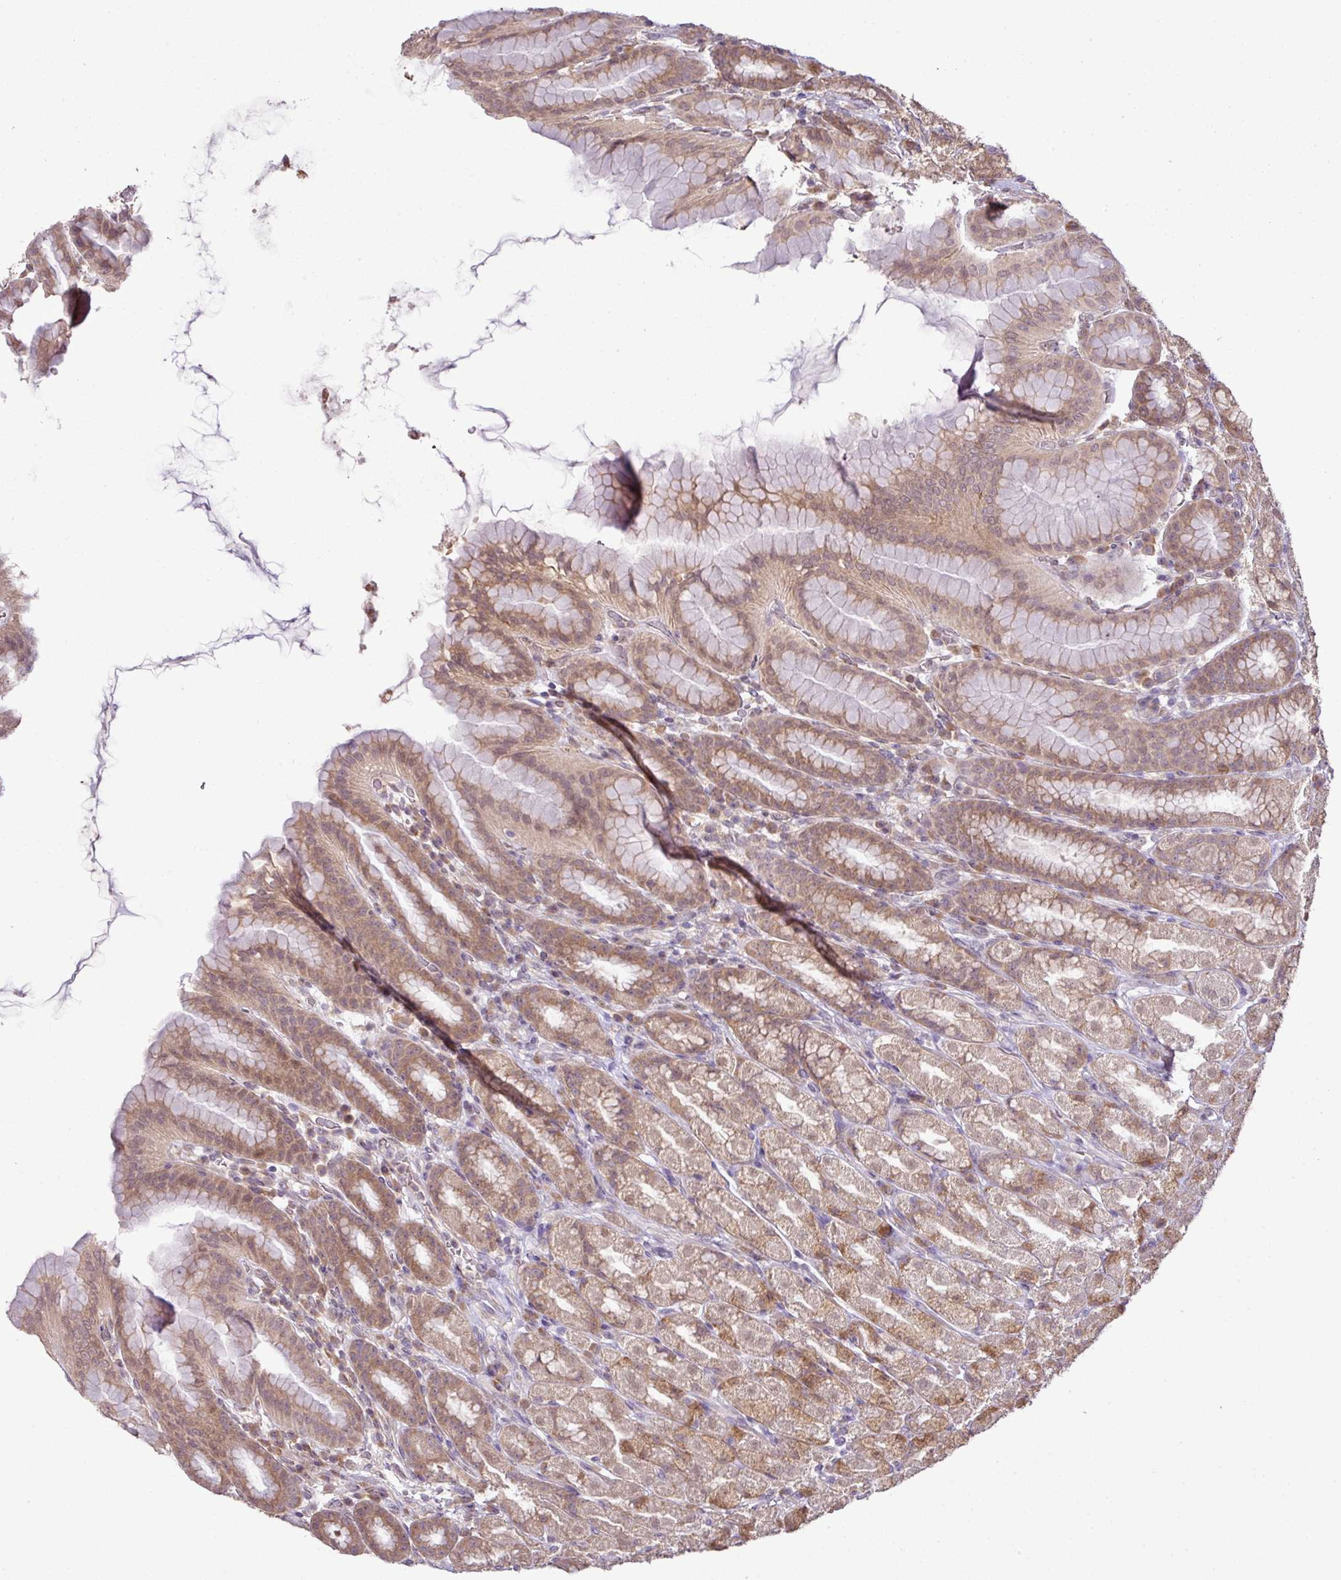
{"staining": {"intensity": "moderate", "quantity": "25%-75%", "location": "cytoplasmic/membranous,nuclear"}, "tissue": "stomach", "cell_type": "Glandular cells", "image_type": "normal", "snomed": [{"axis": "morphology", "description": "Normal tissue, NOS"}, {"axis": "topography", "description": "Stomach, upper"}, {"axis": "topography", "description": "Stomach"}], "caption": "Immunohistochemical staining of normal stomach shows medium levels of moderate cytoplasmic/membranous,nuclear positivity in approximately 25%-75% of glandular cells. (brown staining indicates protein expression, while blue staining denotes nuclei).", "gene": "DNAAF4", "patient": {"sex": "male", "age": 68}}